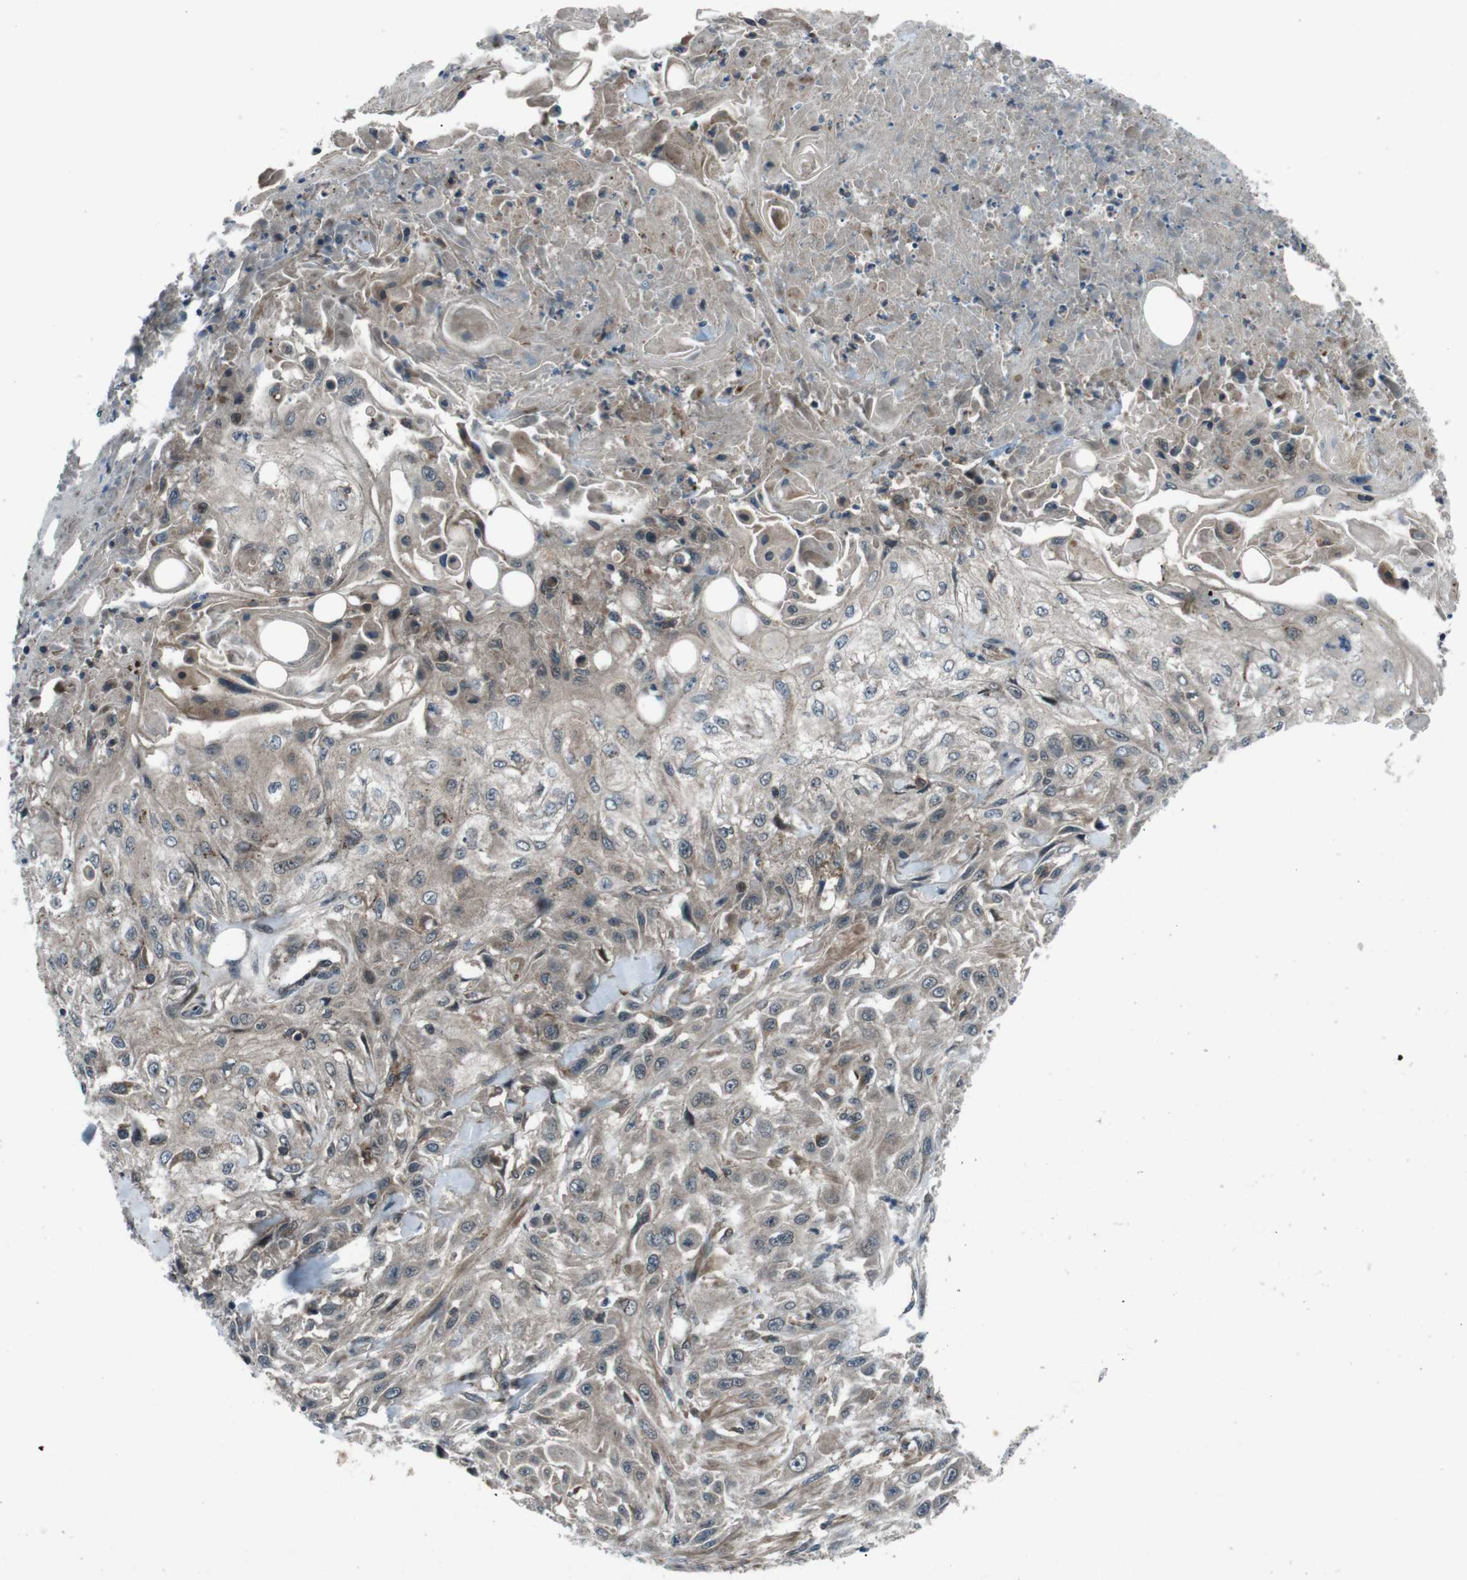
{"staining": {"intensity": "weak", "quantity": "<25%", "location": "cytoplasmic/membranous"}, "tissue": "skin cancer", "cell_type": "Tumor cells", "image_type": "cancer", "snomed": [{"axis": "morphology", "description": "Squamous cell carcinoma, NOS"}, {"axis": "topography", "description": "Skin"}], "caption": "The histopathology image demonstrates no staining of tumor cells in squamous cell carcinoma (skin).", "gene": "SLC27A4", "patient": {"sex": "male", "age": 75}}